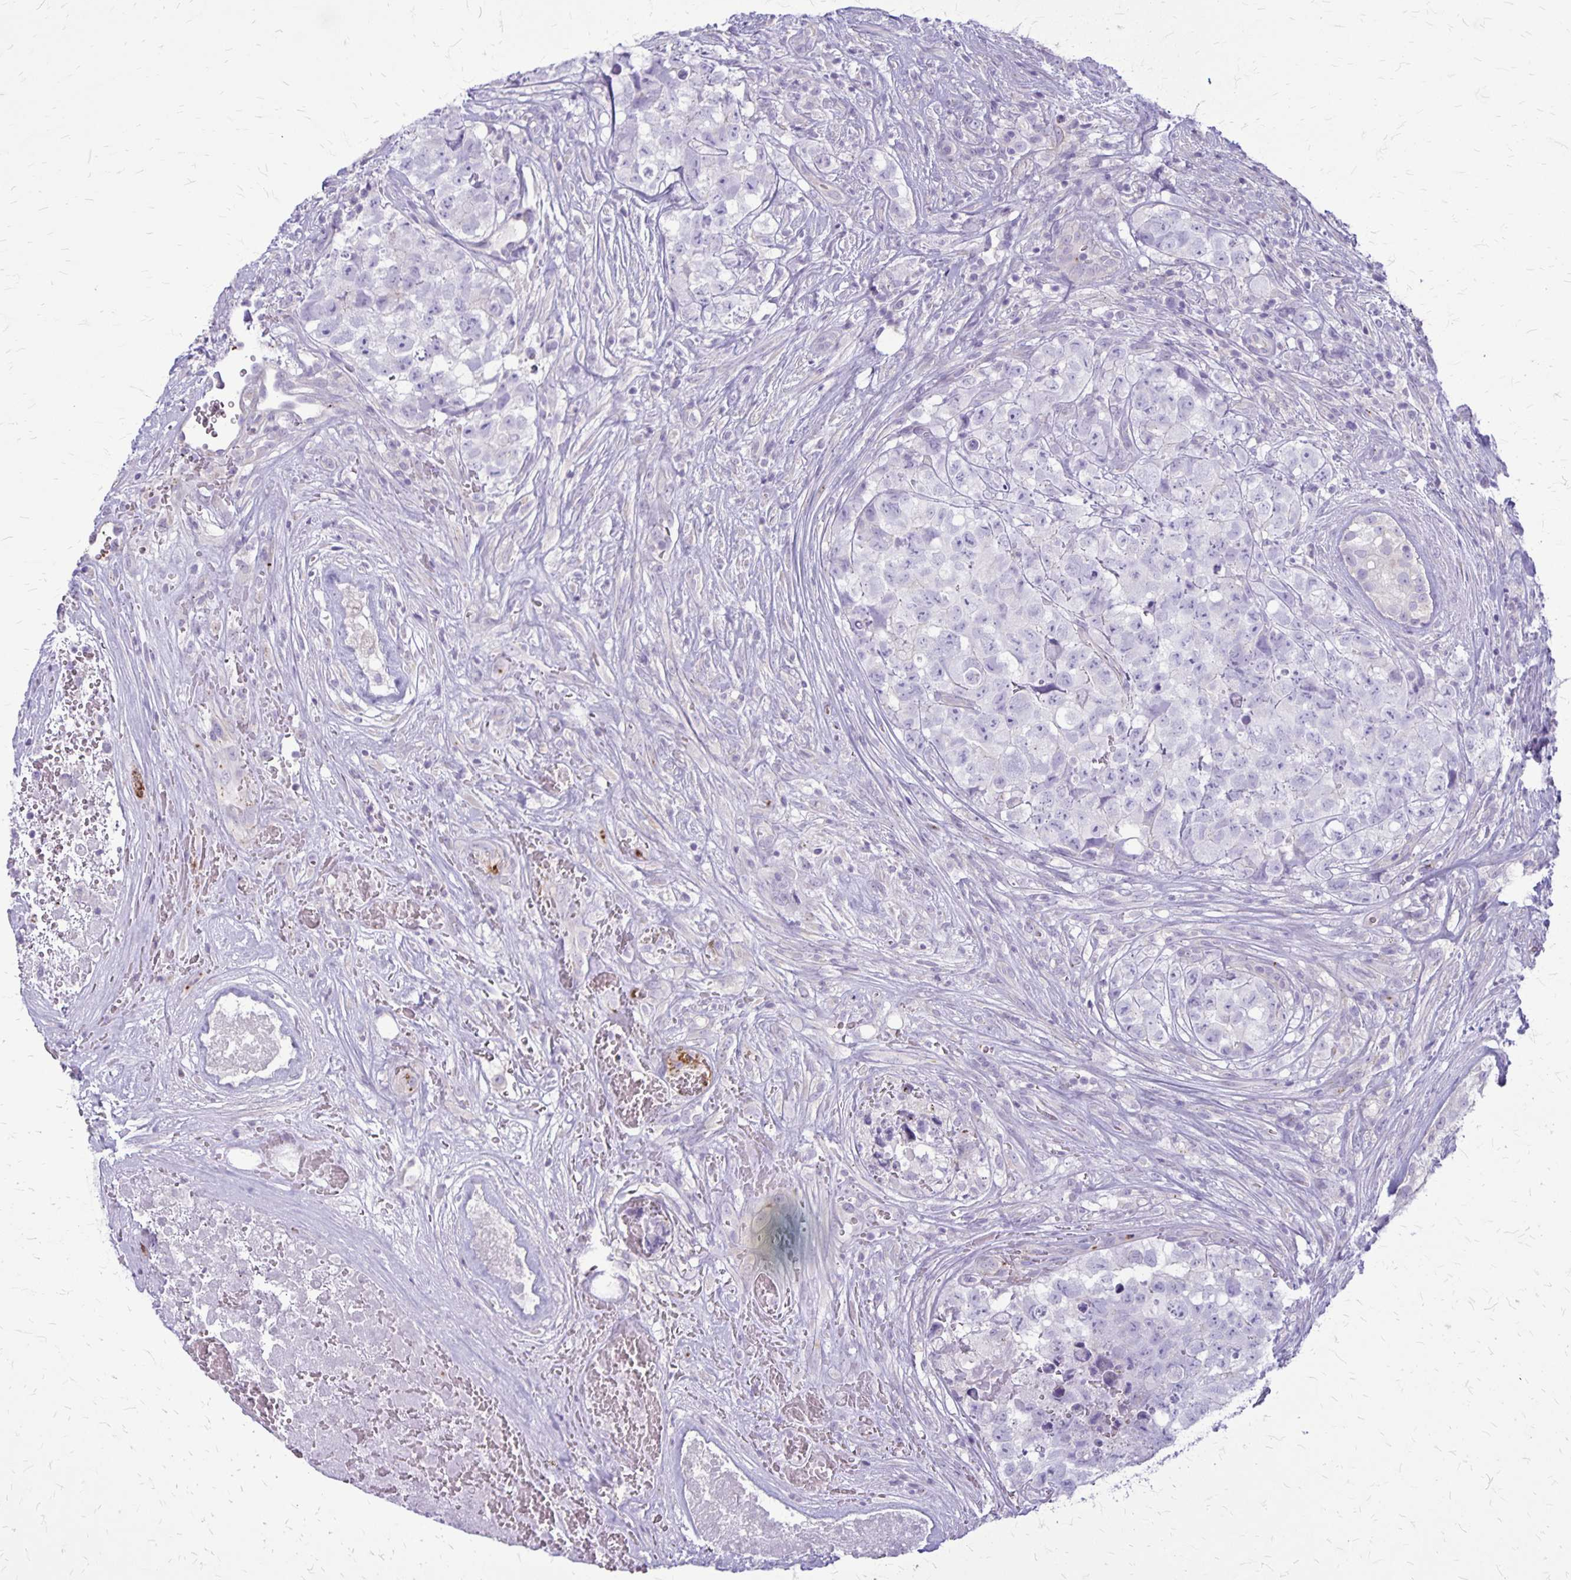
{"staining": {"intensity": "negative", "quantity": "none", "location": "none"}, "tissue": "testis cancer", "cell_type": "Tumor cells", "image_type": "cancer", "snomed": [{"axis": "morphology", "description": "Carcinoma, Embryonal, NOS"}, {"axis": "topography", "description": "Testis"}], "caption": "A high-resolution histopathology image shows immunohistochemistry (IHC) staining of testis cancer (embryonal carcinoma), which shows no significant staining in tumor cells.", "gene": "GP9", "patient": {"sex": "male", "age": 18}}